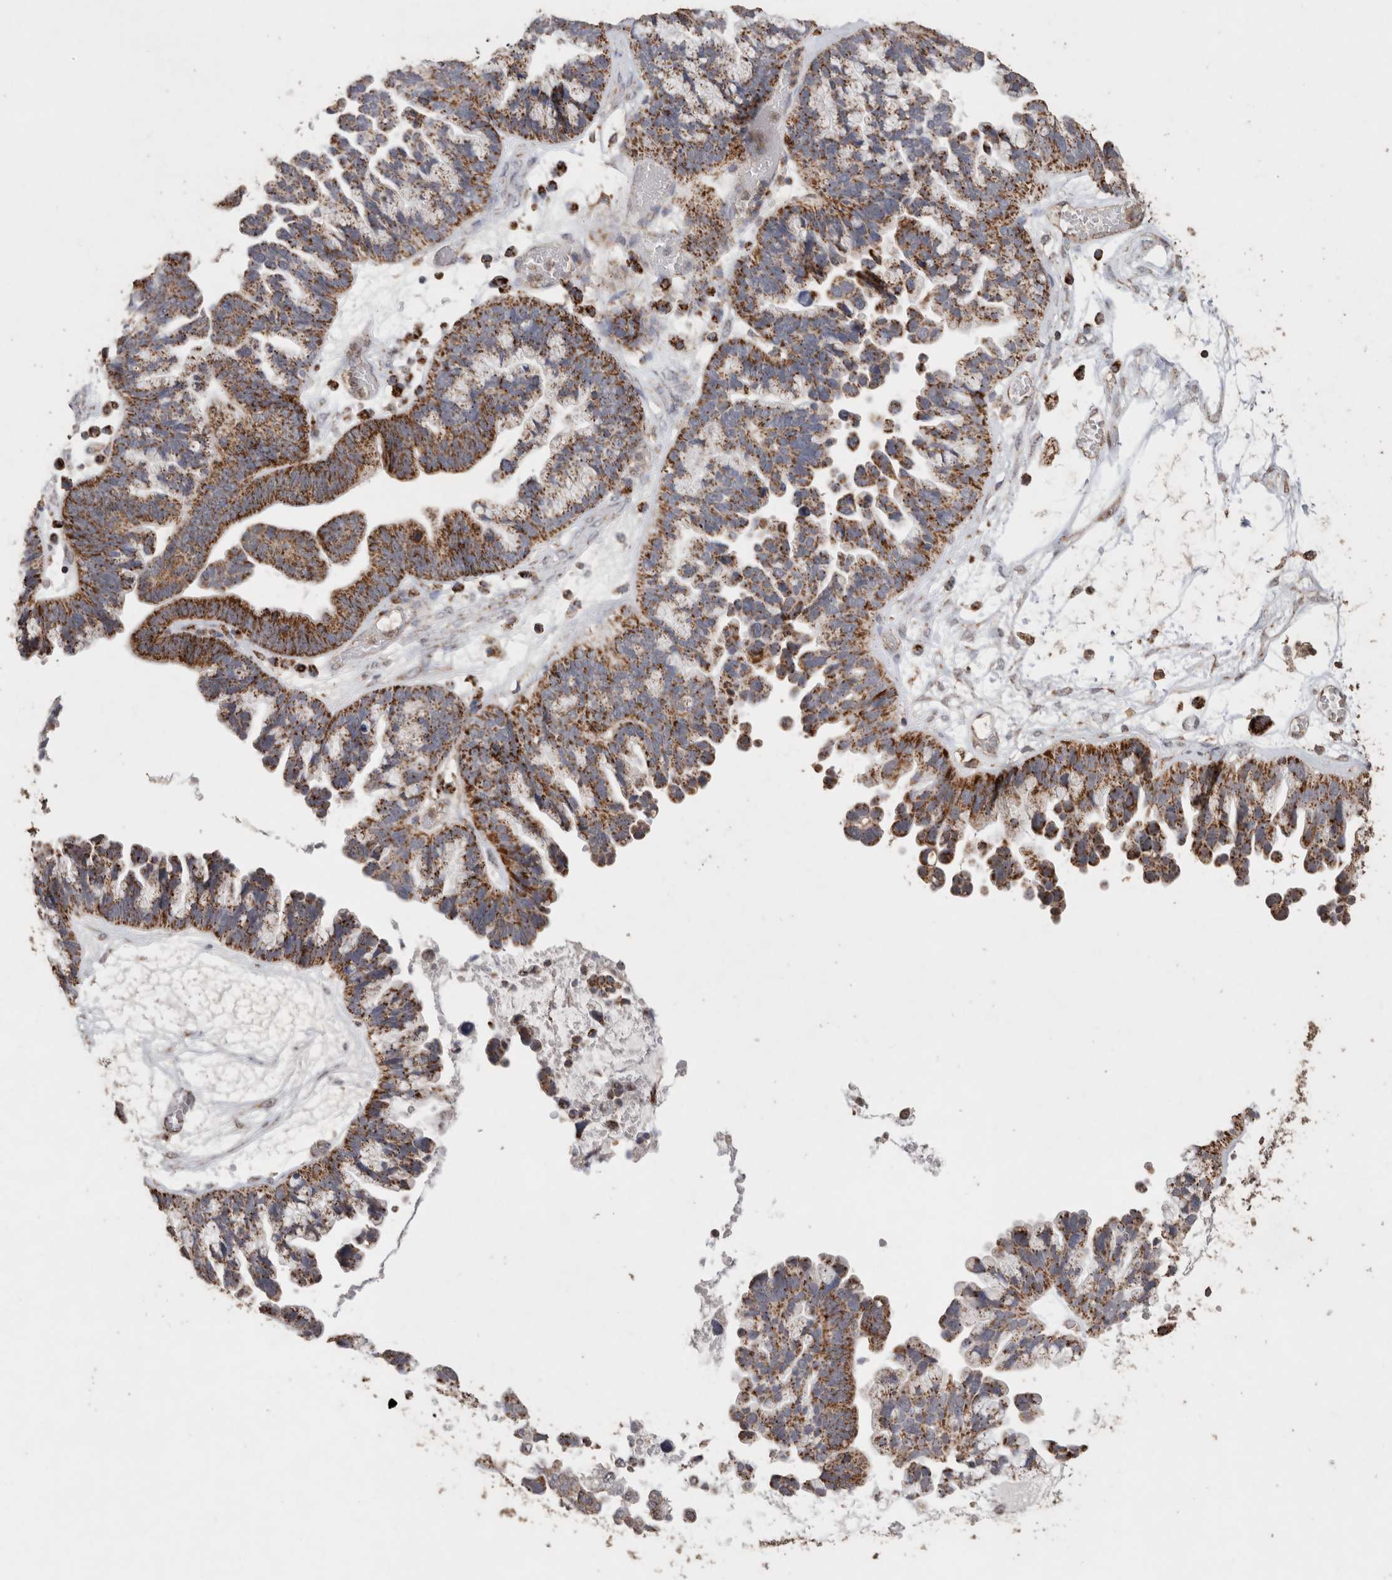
{"staining": {"intensity": "moderate", "quantity": ">75%", "location": "cytoplasmic/membranous"}, "tissue": "ovarian cancer", "cell_type": "Tumor cells", "image_type": "cancer", "snomed": [{"axis": "morphology", "description": "Cystadenocarcinoma, serous, NOS"}, {"axis": "topography", "description": "Ovary"}], "caption": "A high-resolution micrograph shows immunohistochemistry (IHC) staining of serous cystadenocarcinoma (ovarian), which reveals moderate cytoplasmic/membranous positivity in about >75% of tumor cells. (brown staining indicates protein expression, while blue staining denotes nuclei).", "gene": "ACADM", "patient": {"sex": "female", "age": 56}}